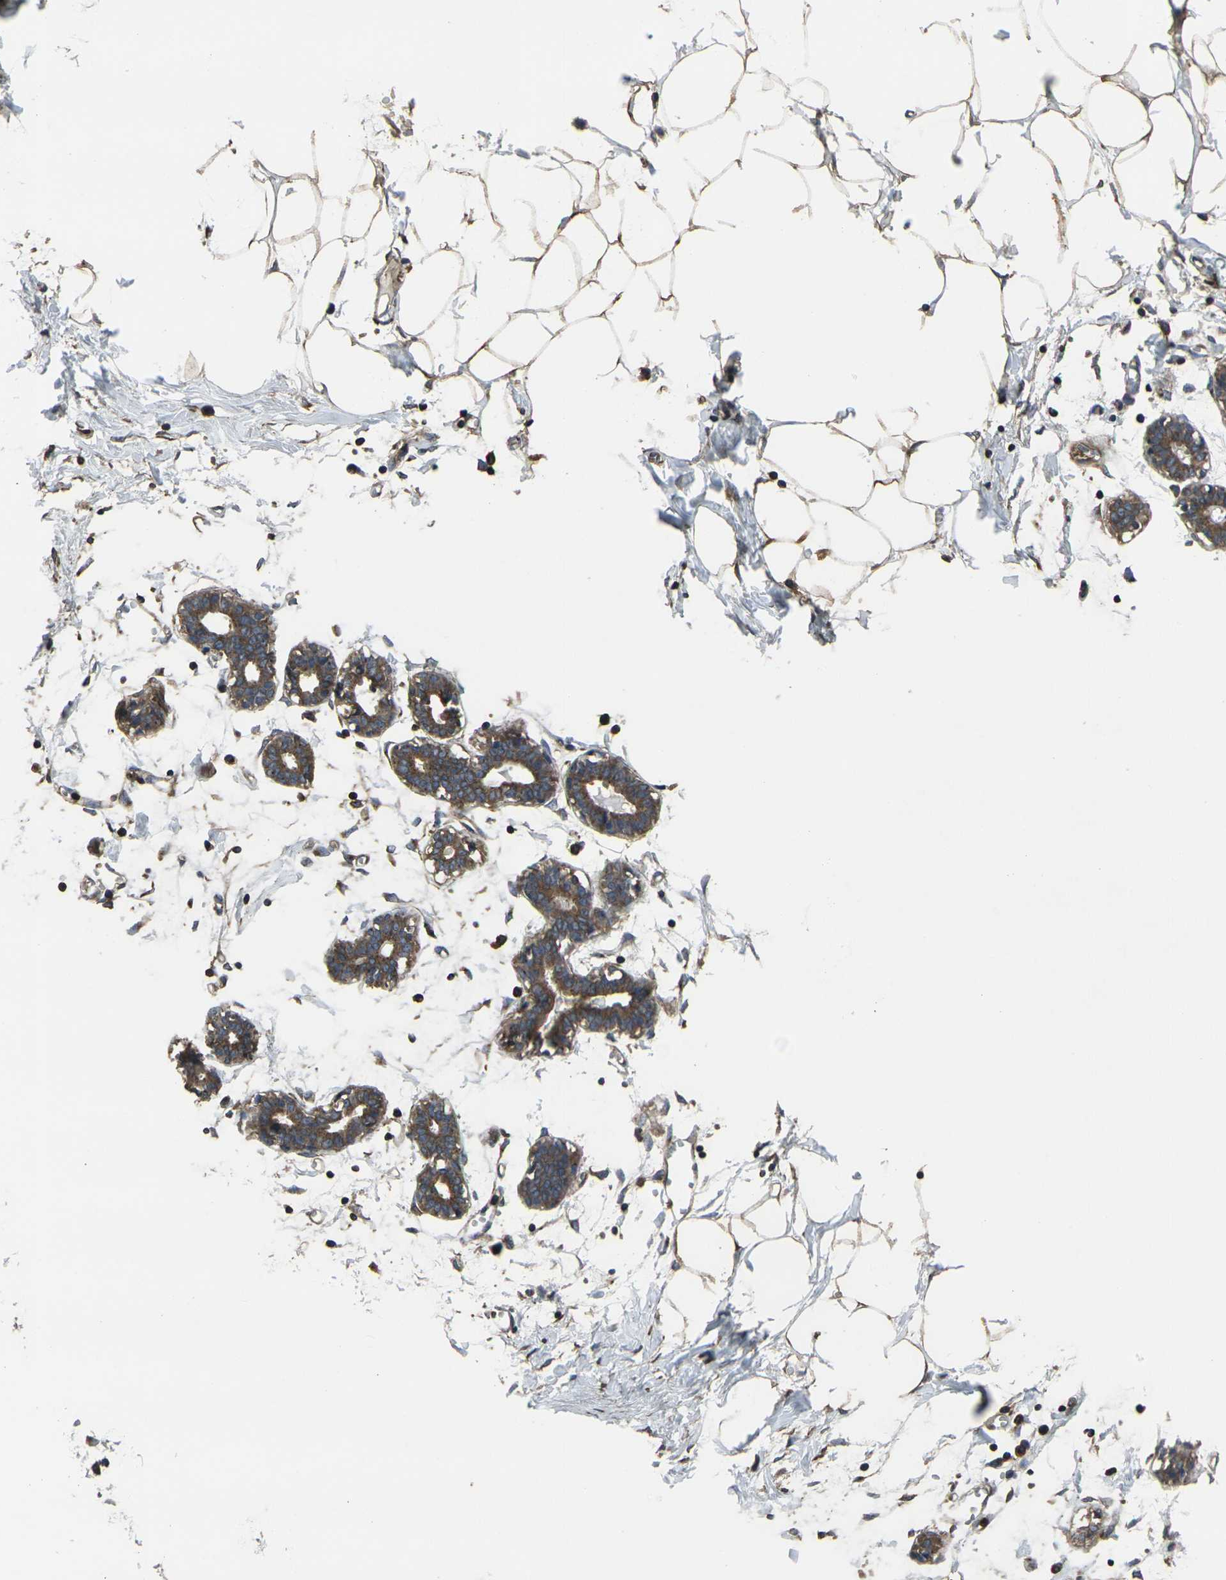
{"staining": {"intensity": "moderate", "quantity": ">75%", "location": "cytoplasmic/membranous"}, "tissue": "breast", "cell_type": "Adipocytes", "image_type": "normal", "snomed": [{"axis": "morphology", "description": "Normal tissue, NOS"}, {"axis": "topography", "description": "Breast"}], "caption": "Protein analysis of normal breast demonstrates moderate cytoplasmic/membranous positivity in about >75% of adipocytes. (IHC, brightfield microscopy, high magnification).", "gene": "PRKACB", "patient": {"sex": "female", "age": 27}}